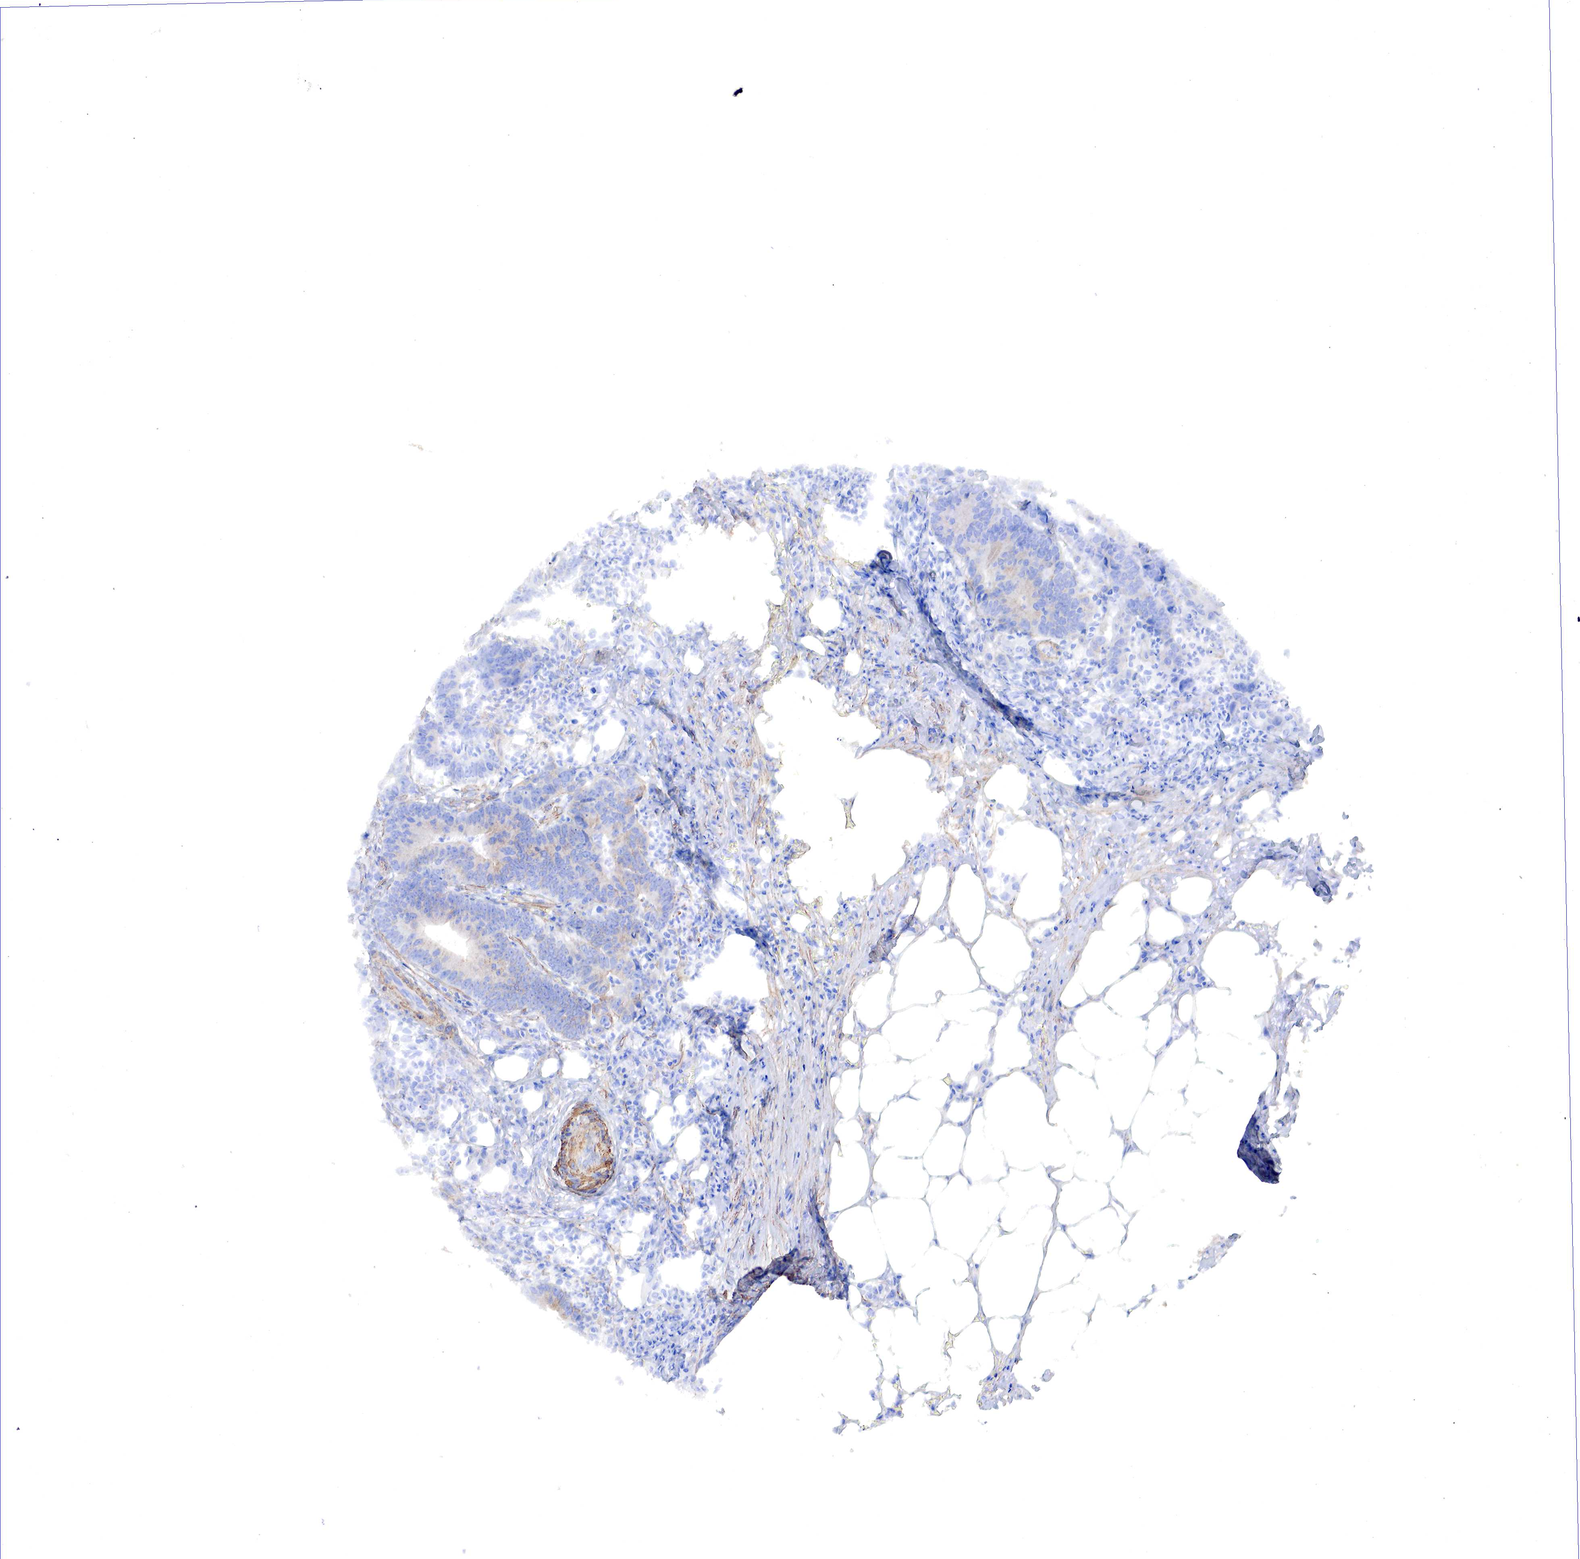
{"staining": {"intensity": "negative", "quantity": "none", "location": "none"}, "tissue": "colorectal cancer", "cell_type": "Tumor cells", "image_type": "cancer", "snomed": [{"axis": "morphology", "description": "Adenocarcinoma, NOS"}, {"axis": "topography", "description": "Colon"}], "caption": "This is a histopathology image of IHC staining of colorectal adenocarcinoma, which shows no expression in tumor cells.", "gene": "TPM1", "patient": {"sex": "female", "age": 76}}